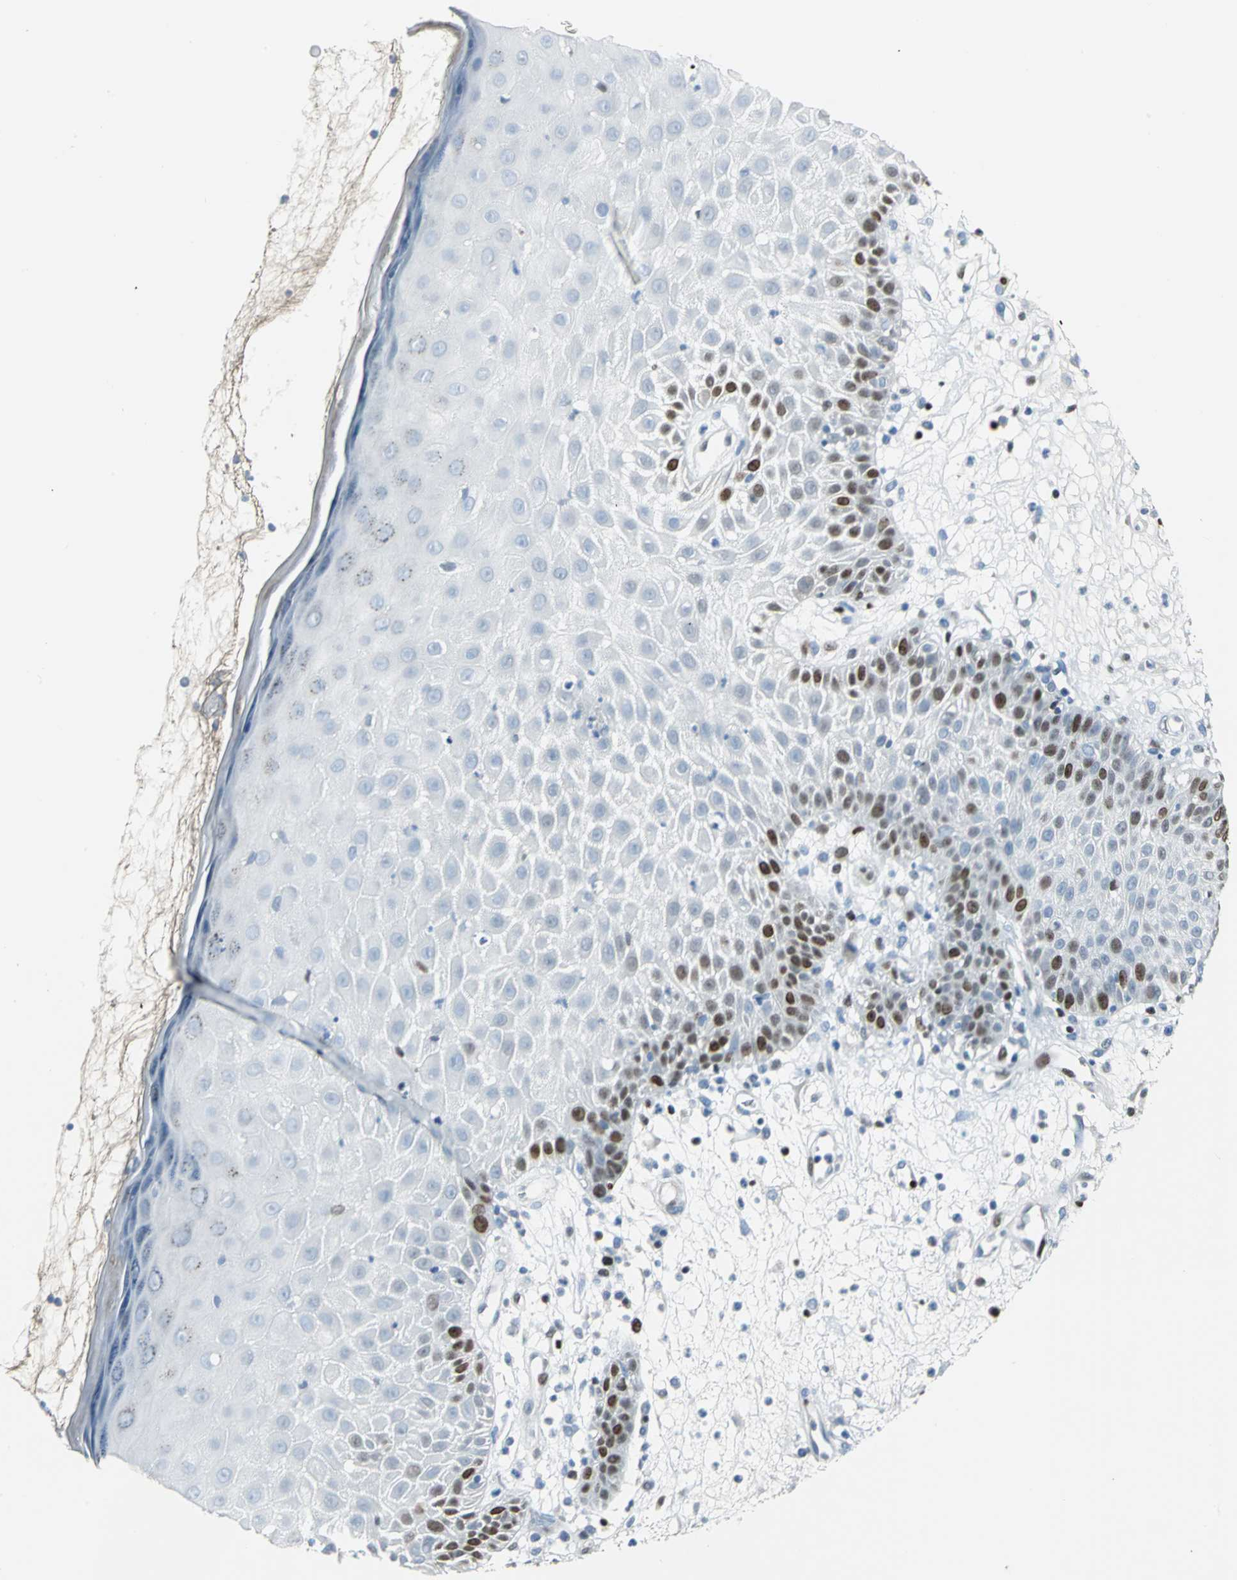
{"staining": {"intensity": "moderate", "quantity": "25%-75%", "location": "nuclear"}, "tissue": "skin cancer", "cell_type": "Tumor cells", "image_type": "cancer", "snomed": [{"axis": "morphology", "description": "Squamous cell carcinoma, NOS"}, {"axis": "topography", "description": "Skin"}], "caption": "Immunohistochemistry (IHC) of human skin cancer (squamous cell carcinoma) displays medium levels of moderate nuclear staining in about 25%-75% of tumor cells.", "gene": "MCM3", "patient": {"sex": "female", "age": 78}}